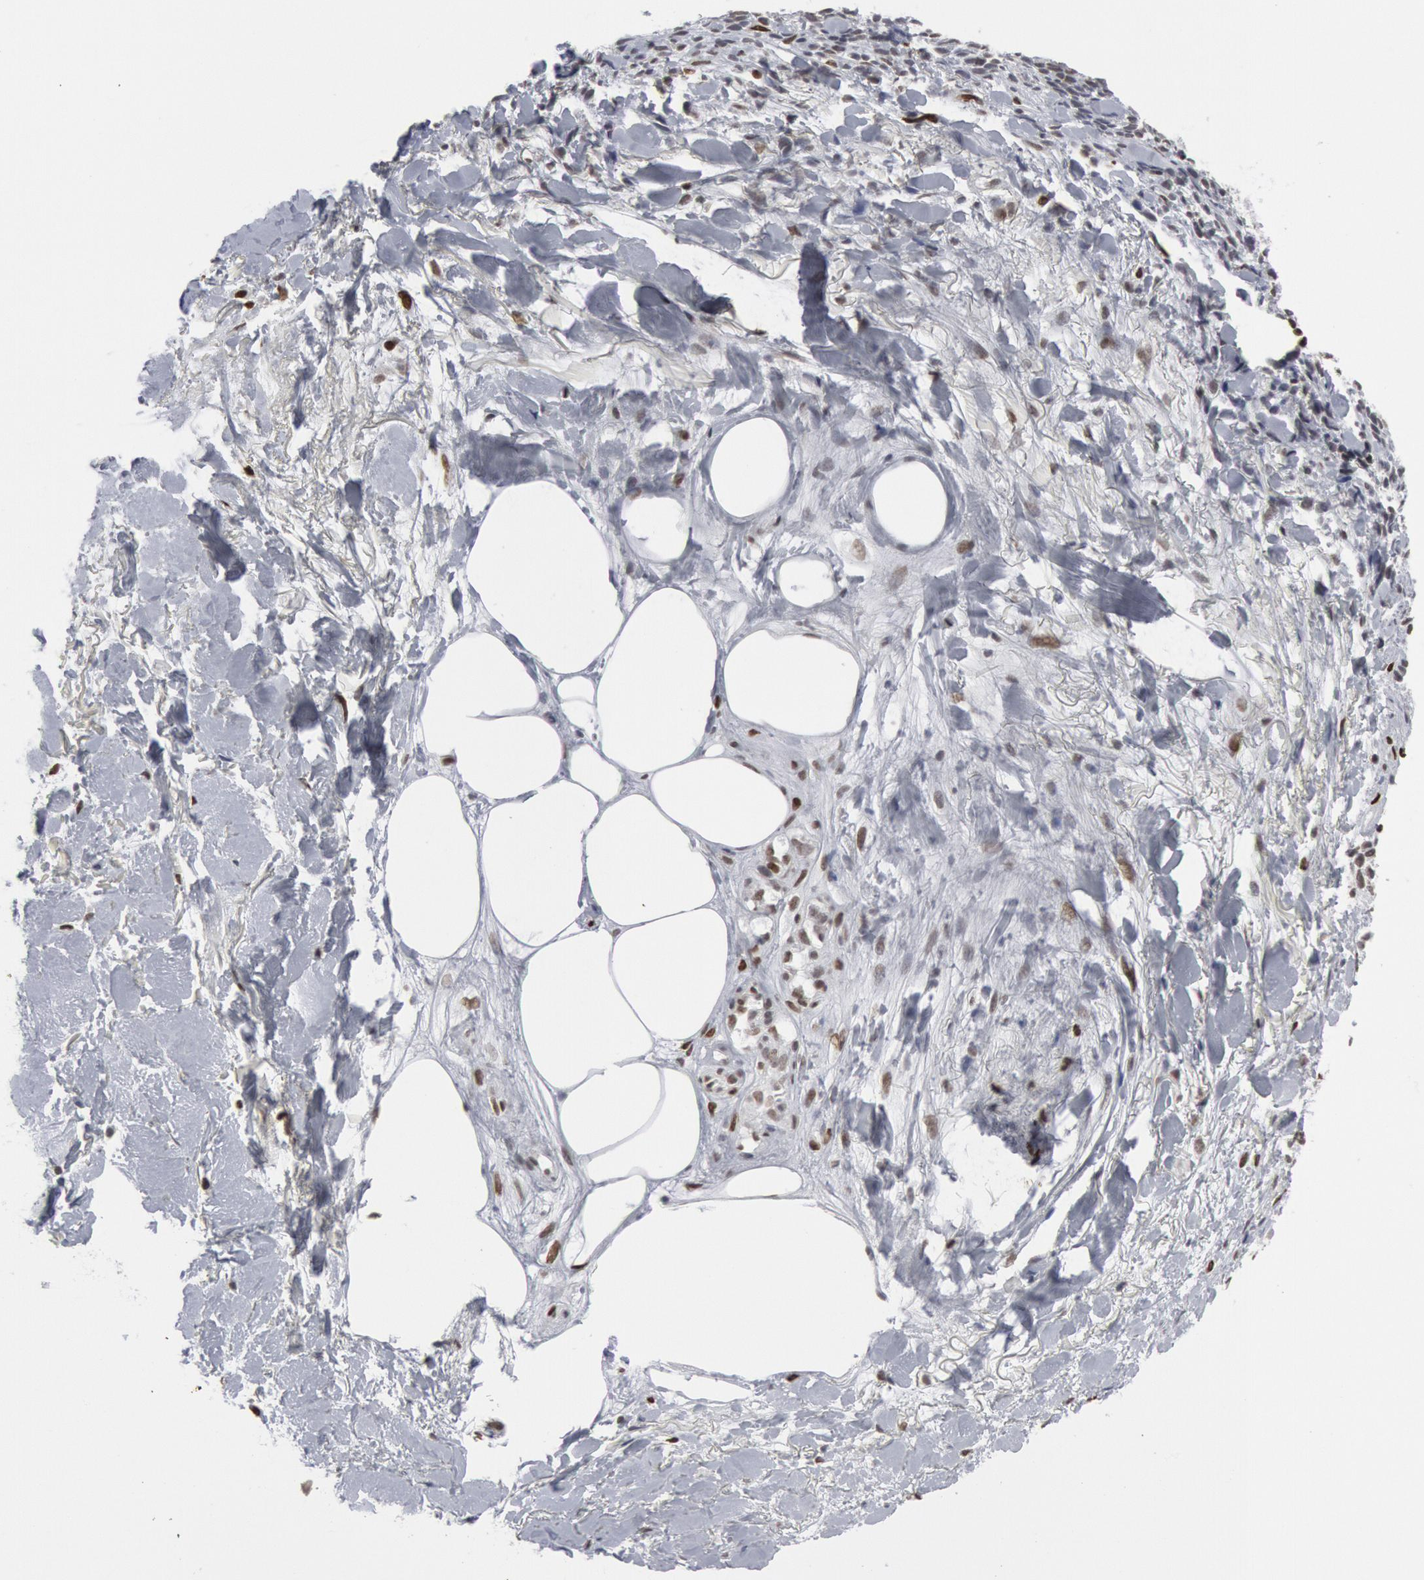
{"staining": {"intensity": "weak", "quantity": "25%-75%", "location": "nuclear"}, "tissue": "melanoma", "cell_type": "Tumor cells", "image_type": "cancer", "snomed": [{"axis": "morphology", "description": "Malignant melanoma, NOS"}, {"axis": "topography", "description": "Skin"}], "caption": "A brown stain shows weak nuclear positivity of a protein in malignant melanoma tumor cells. (DAB = brown stain, brightfield microscopy at high magnification).", "gene": "MECP2", "patient": {"sex": "female", "age": 85}}